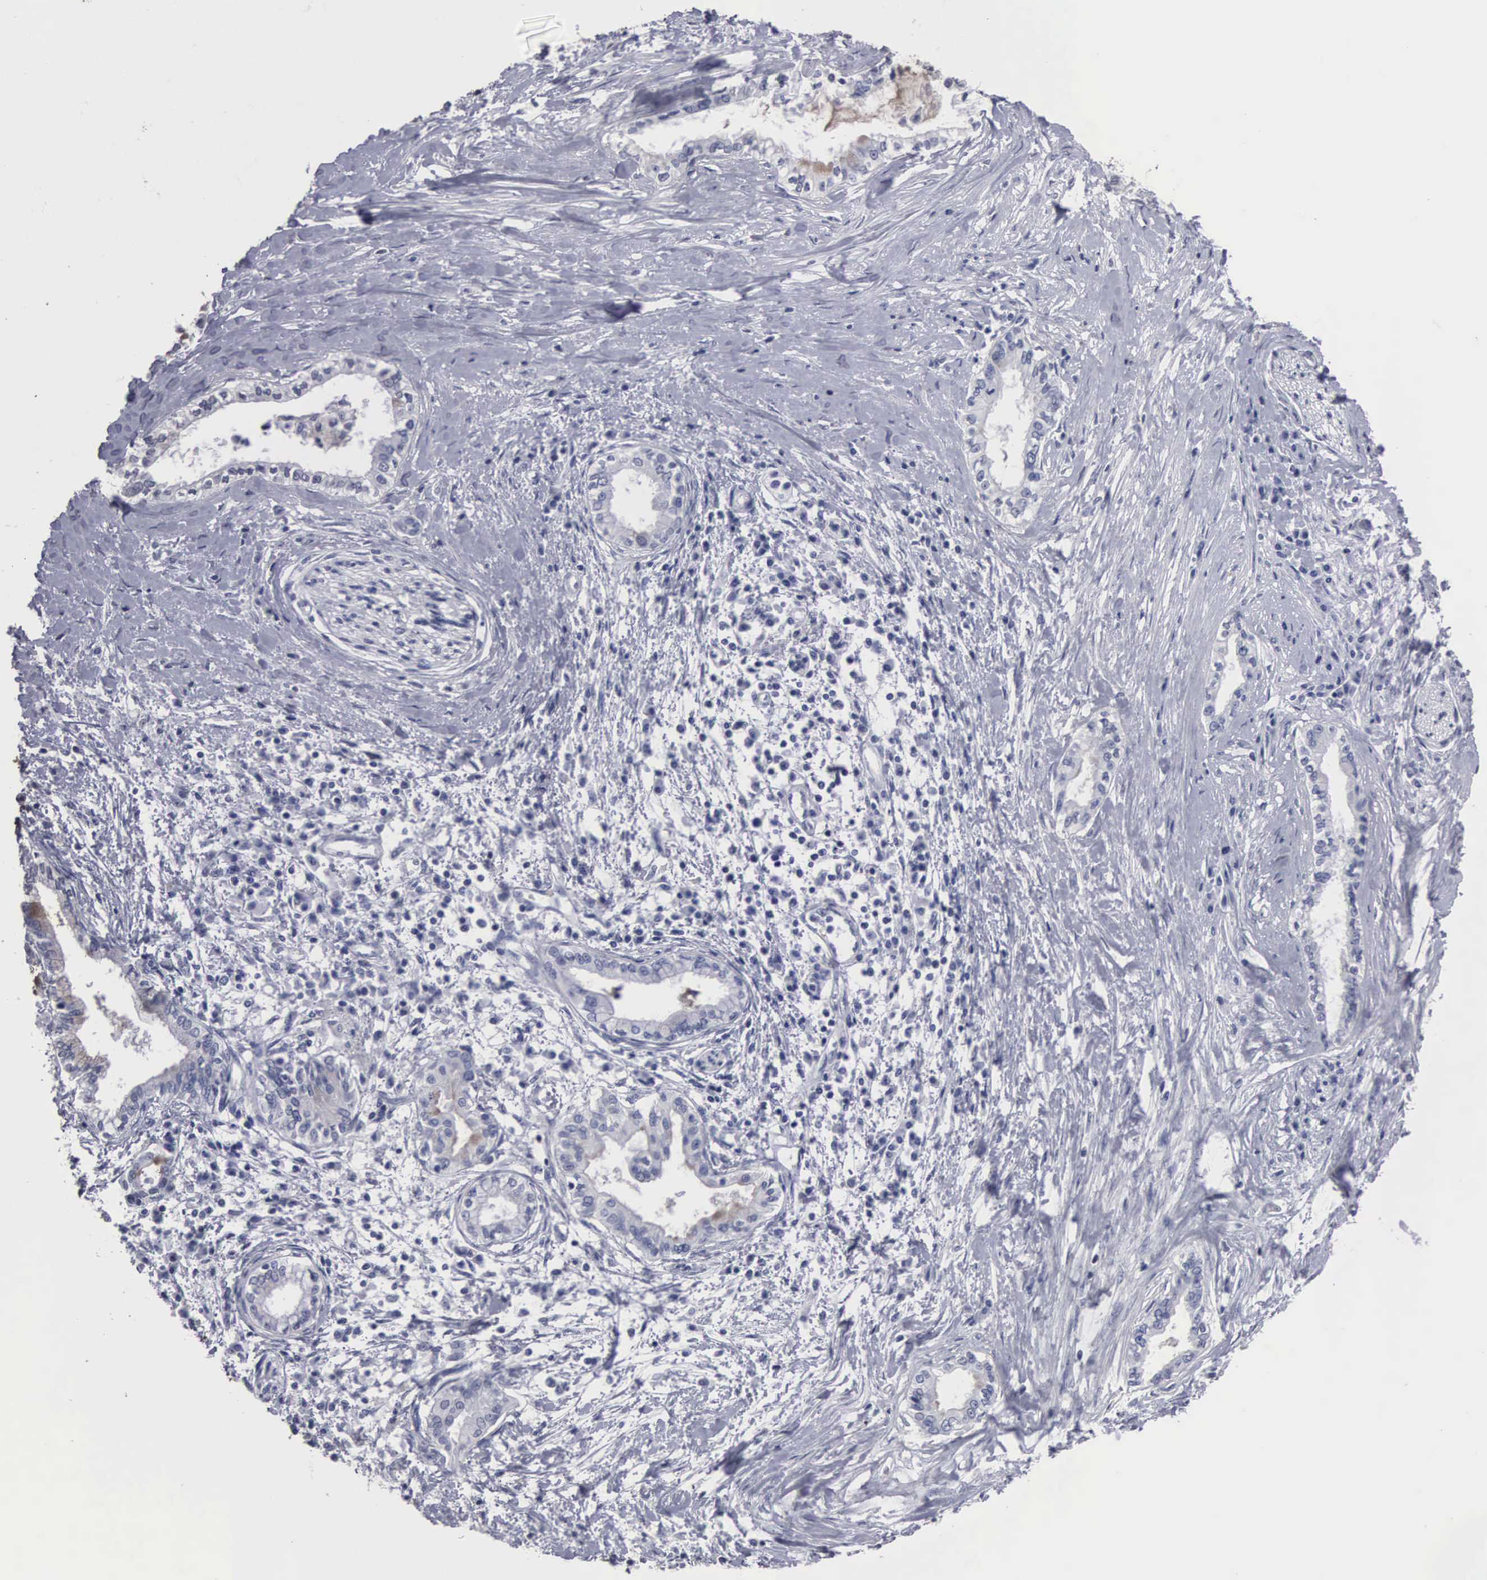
{"staining": {"intensity": "weak", "quantity": "<25%", "location": "cytoplasmic/membranous"}, "tissue": "pancreatic cancer", "cell_type": "Tumor cells", "image_type": "cancer", "snomed": [{"axis": "morphology", "description": "Adenocarcinoma, NOS"}, {"axis": "topography", "description": "Pancreas"}], "caption": "The image demonstrates no staining of tumor cells in adenocarcinoma (pancreatic).", "gene": "UPB1", "patient": {"sex": "female", "age": 64}}